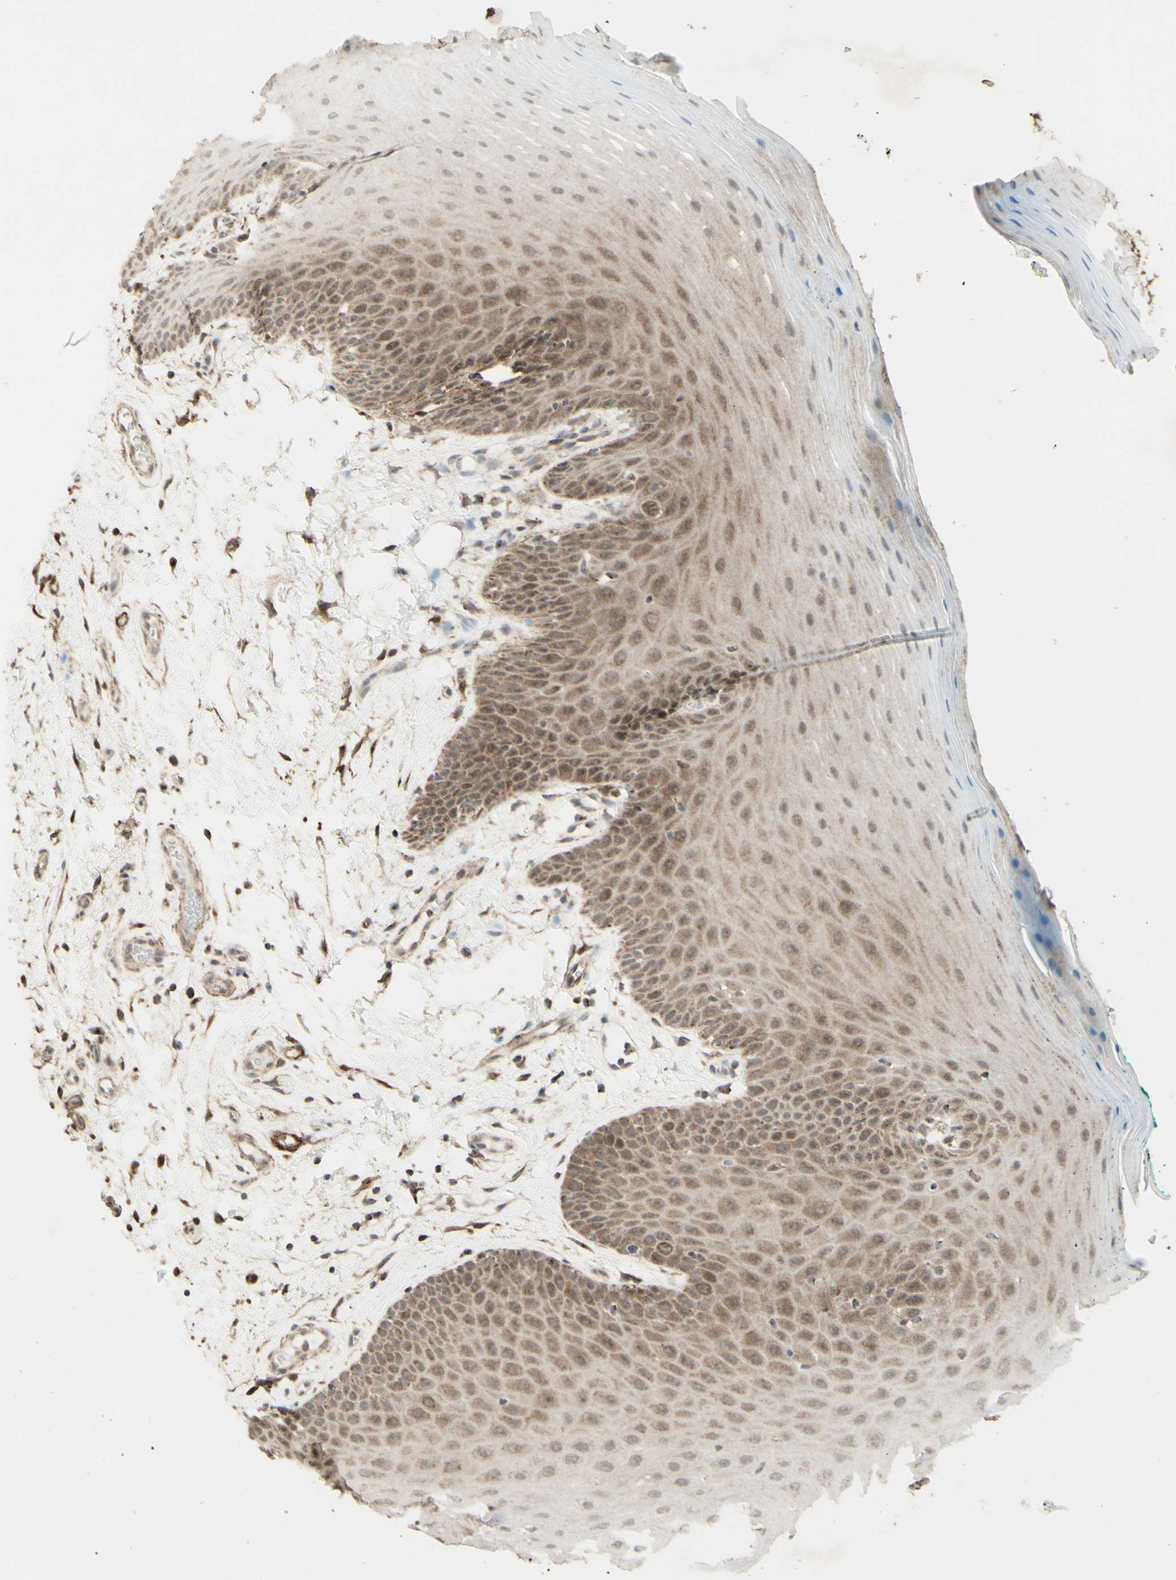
{"staining": {"intensity": "moderate", "quantity": "25%-75%", "location": "cytoplasmic/membranous"}, "tissue": "oral mucosa", "cell_type": "Squamous epithelial cells", "image_type": "normal", "snomed": [{"axis": "morphology", "description": "Normal tissue, NOS"}, {"axis": "topography", "description": "Skeletal muscle"}, {"axis": "topography", "description": "Oral tissue"}], "caption": "Oral mucosa stained for a protein displays moderate cytoplasmic/membranous positivity in squamous epithelial cells. (DAB (3,3'-diaminobenzidine) IHC, brown staining for protein, blue staining for nuclei).", "gene": "DHRS3", "patient": {"sex": "male", "age": 58}}